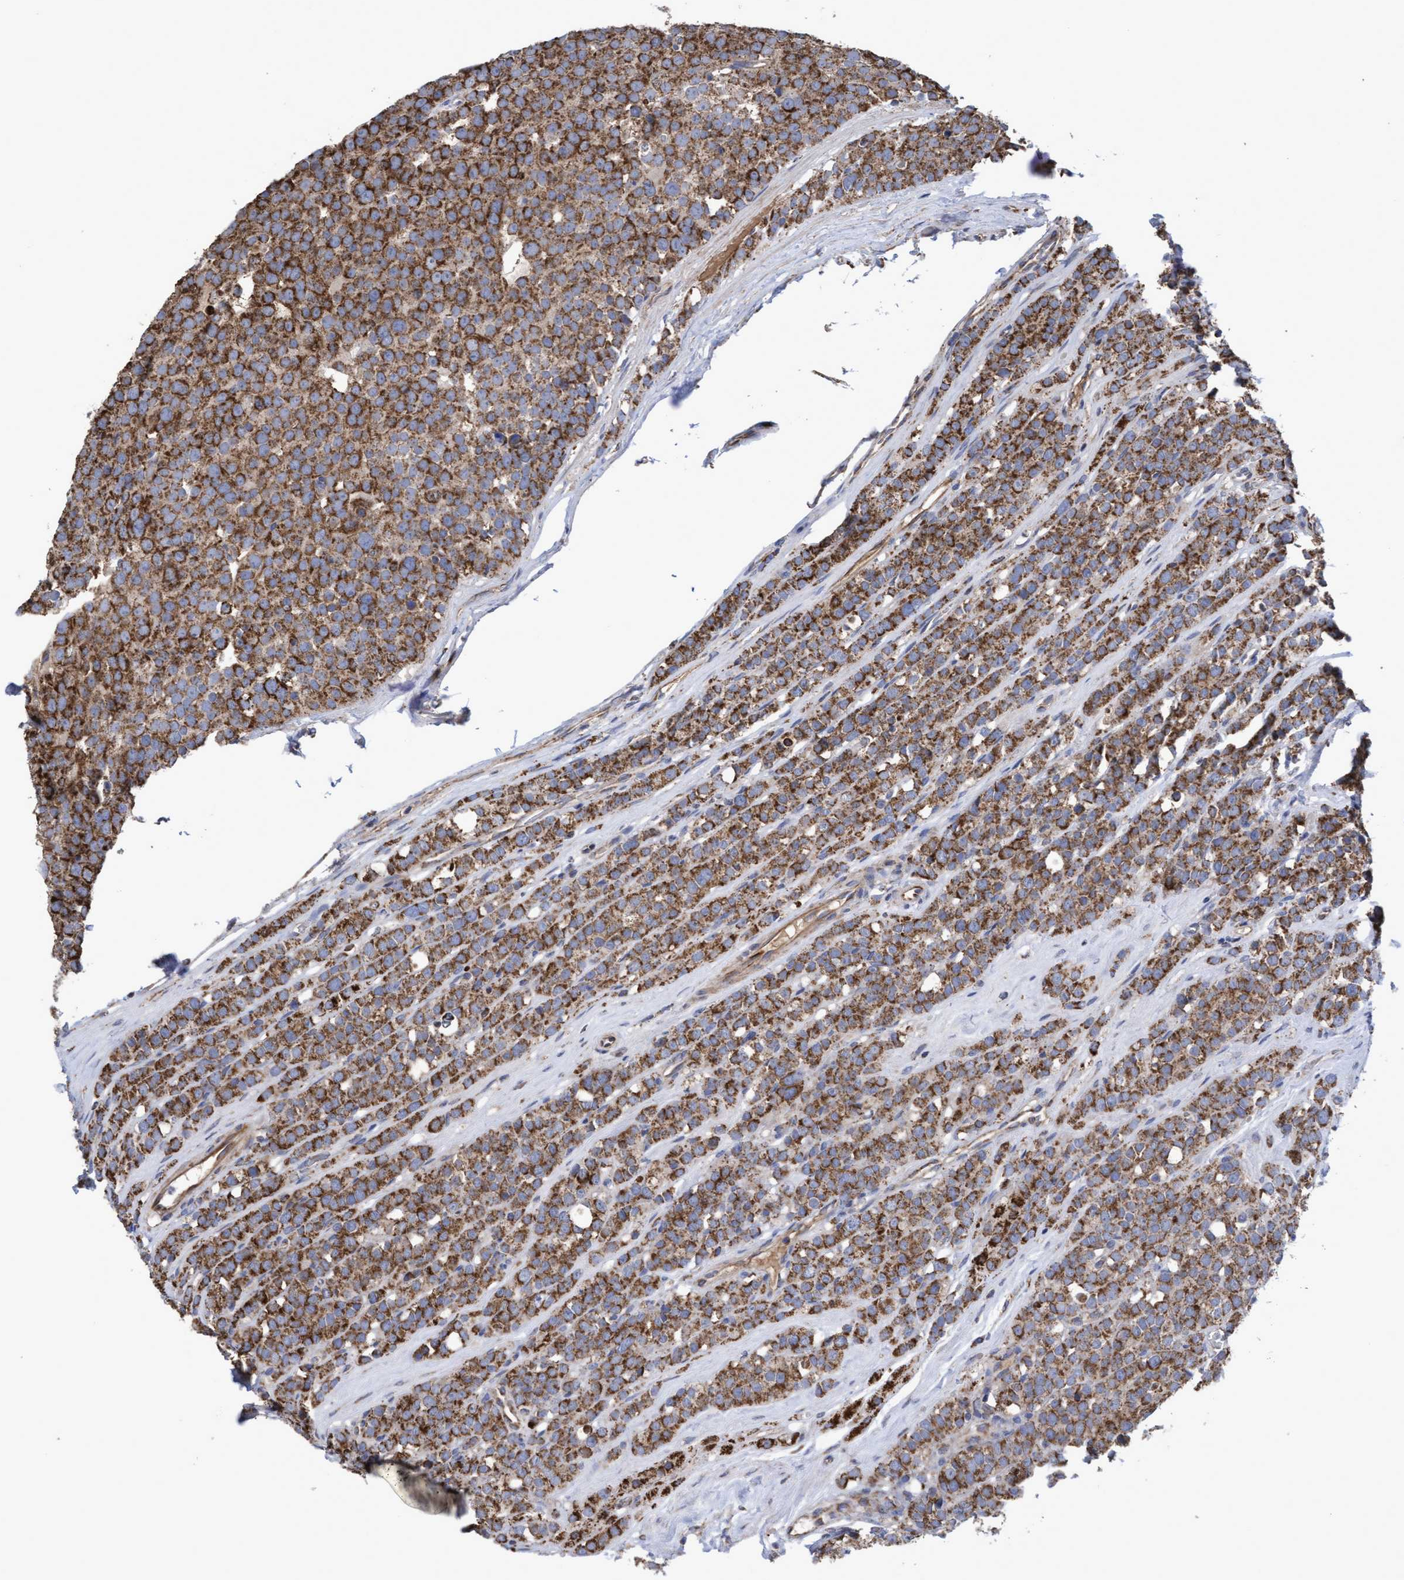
{"staining": {"intensity": "strong", "quantity": ">75%", "location": "cytoplasmic/membranous"}, "tissue": "testis cancer", "cell_type": "Tumor cells", "image_type": "cancer", "snomed": [{"axis": "morphology", "description": "Seminoma, NOS"}, {"axis": "topography", "description": "Testis"}], "caption": "Tumor cells reveal high levels of strong cytoplasmic/membranous expression in about >75% of cells in testis cancer.", "gene": "COBL", "patient": {"sex": "male", "age": 71}}